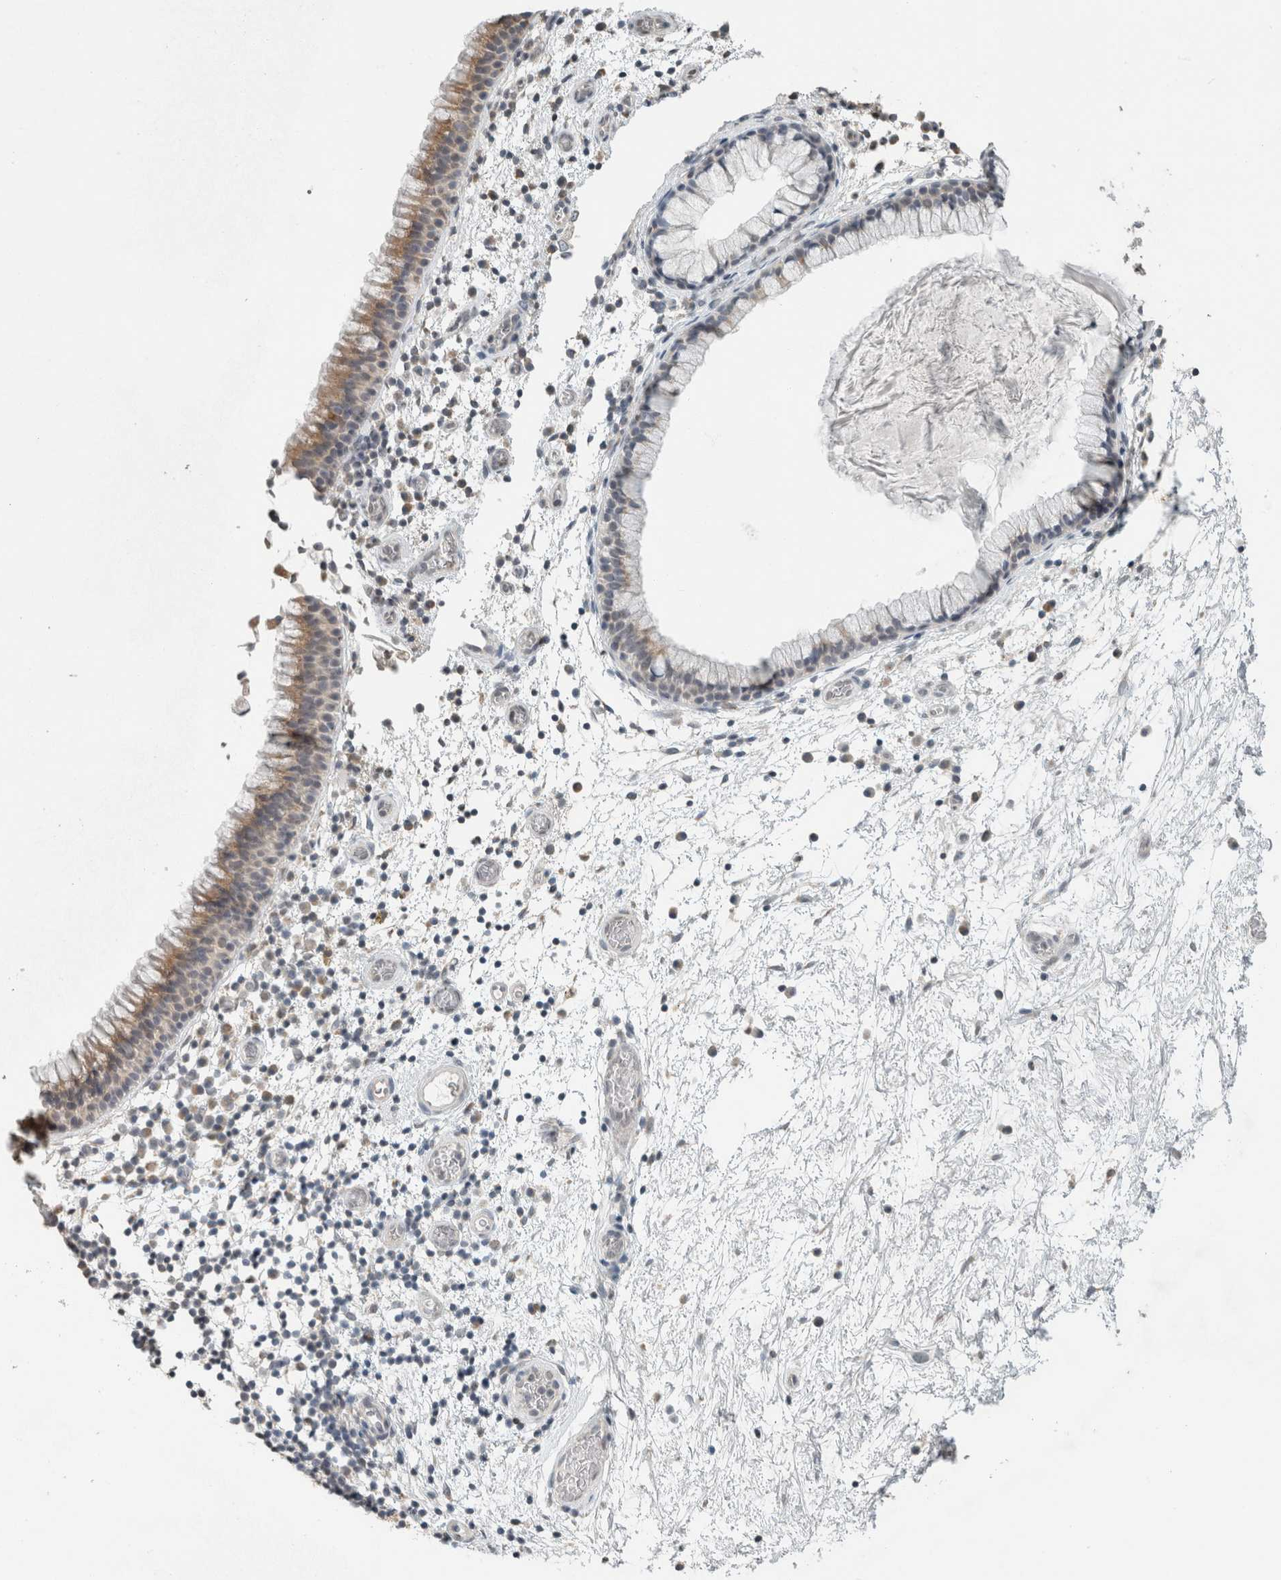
{"staining": {"intensity": "moderate", "quantity": ">75%", "location": "cytoplasmic/membranous"}, "tissue": "nasopharynx", "cell_type": "Respiratory epithelial cells", "image_type": "normal", "snomed": [{"axis": "morphology", "description": "Normal tissue, NOS"}, {"axis": "morphology", "description": "Inflammation, NOS"}, {"axis": "topography", "description": "Nasopharynx"}], "caption": "Immunohistochemistry histopathology image of unremarkable nasopharynx: human nasopharynx stained using immunohistochemistry (IHC) displays medium levels of moderate protein expression localized specifically in the cytoplasmic/membranous of respiratory epithelial cells, appearing as a cytoplasmic/membranous brown color.", "gene": "TRIT1", "patient": {"sex": "male", "age": 48}}